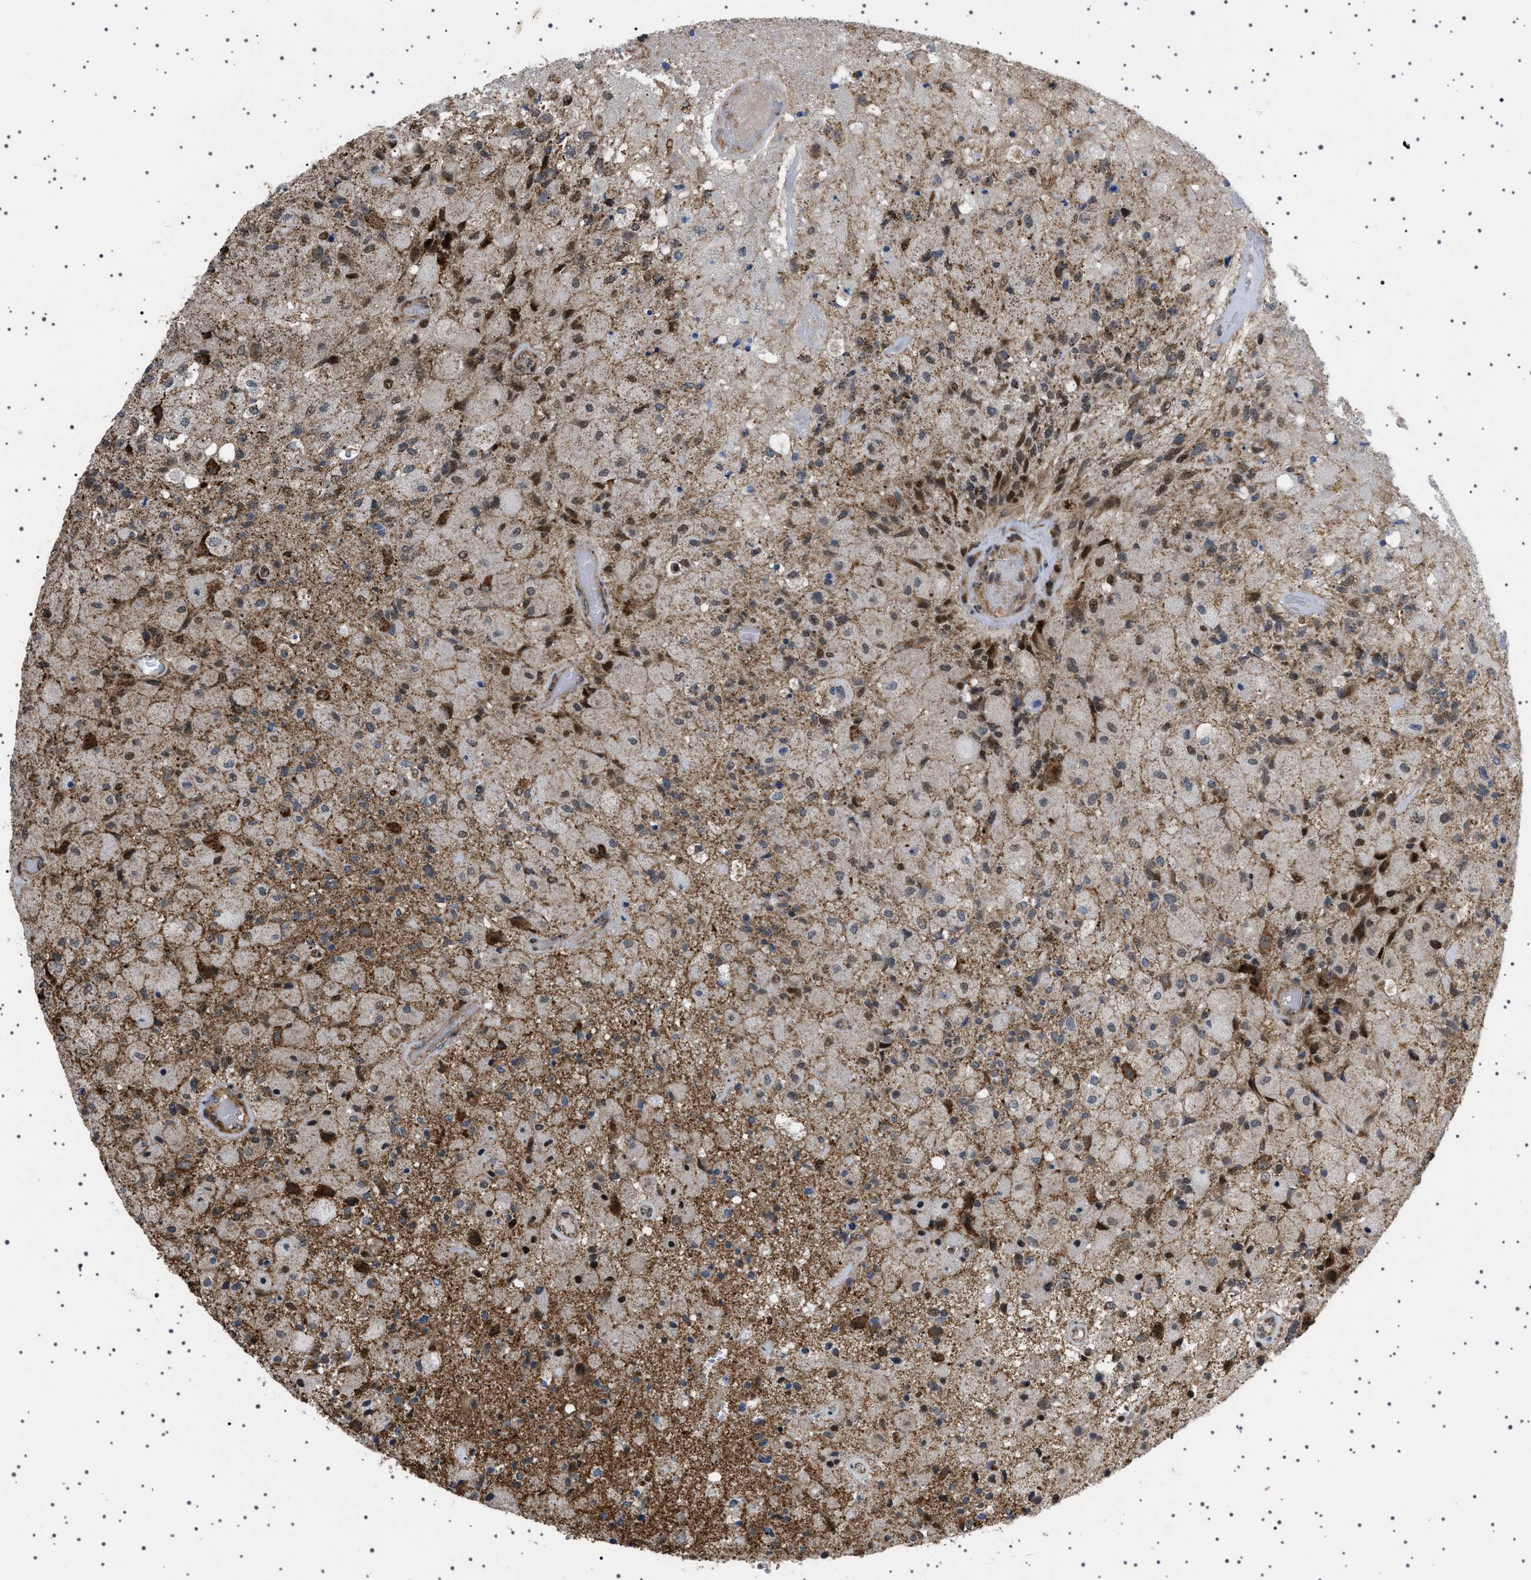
{"staining": {"intensity": "moderate", "quantity": "25%-75%", "location": "cytoplasmic/membranous,nuclear"}, "tissue": "glioma", "cell_type": "Tumor cells", "image_type": "cancer", "snomed": [{"axis": "morphology", "description": "Normal tissue, NOS"}, {"axis": "morphology", "description": "Glioma, malignant, High grade"}, {"axis": "topography", "description": "Cerebral cortex"}], "caption": "Brown immunohistochemical staining in human malignant high-grade glioma exhibits moderate cytoplasmic/membranous and nuclear staining in about 25%-75% of tumor cells.", "gene": "MELK", "patient": {"sex": "male", "age": 77}}